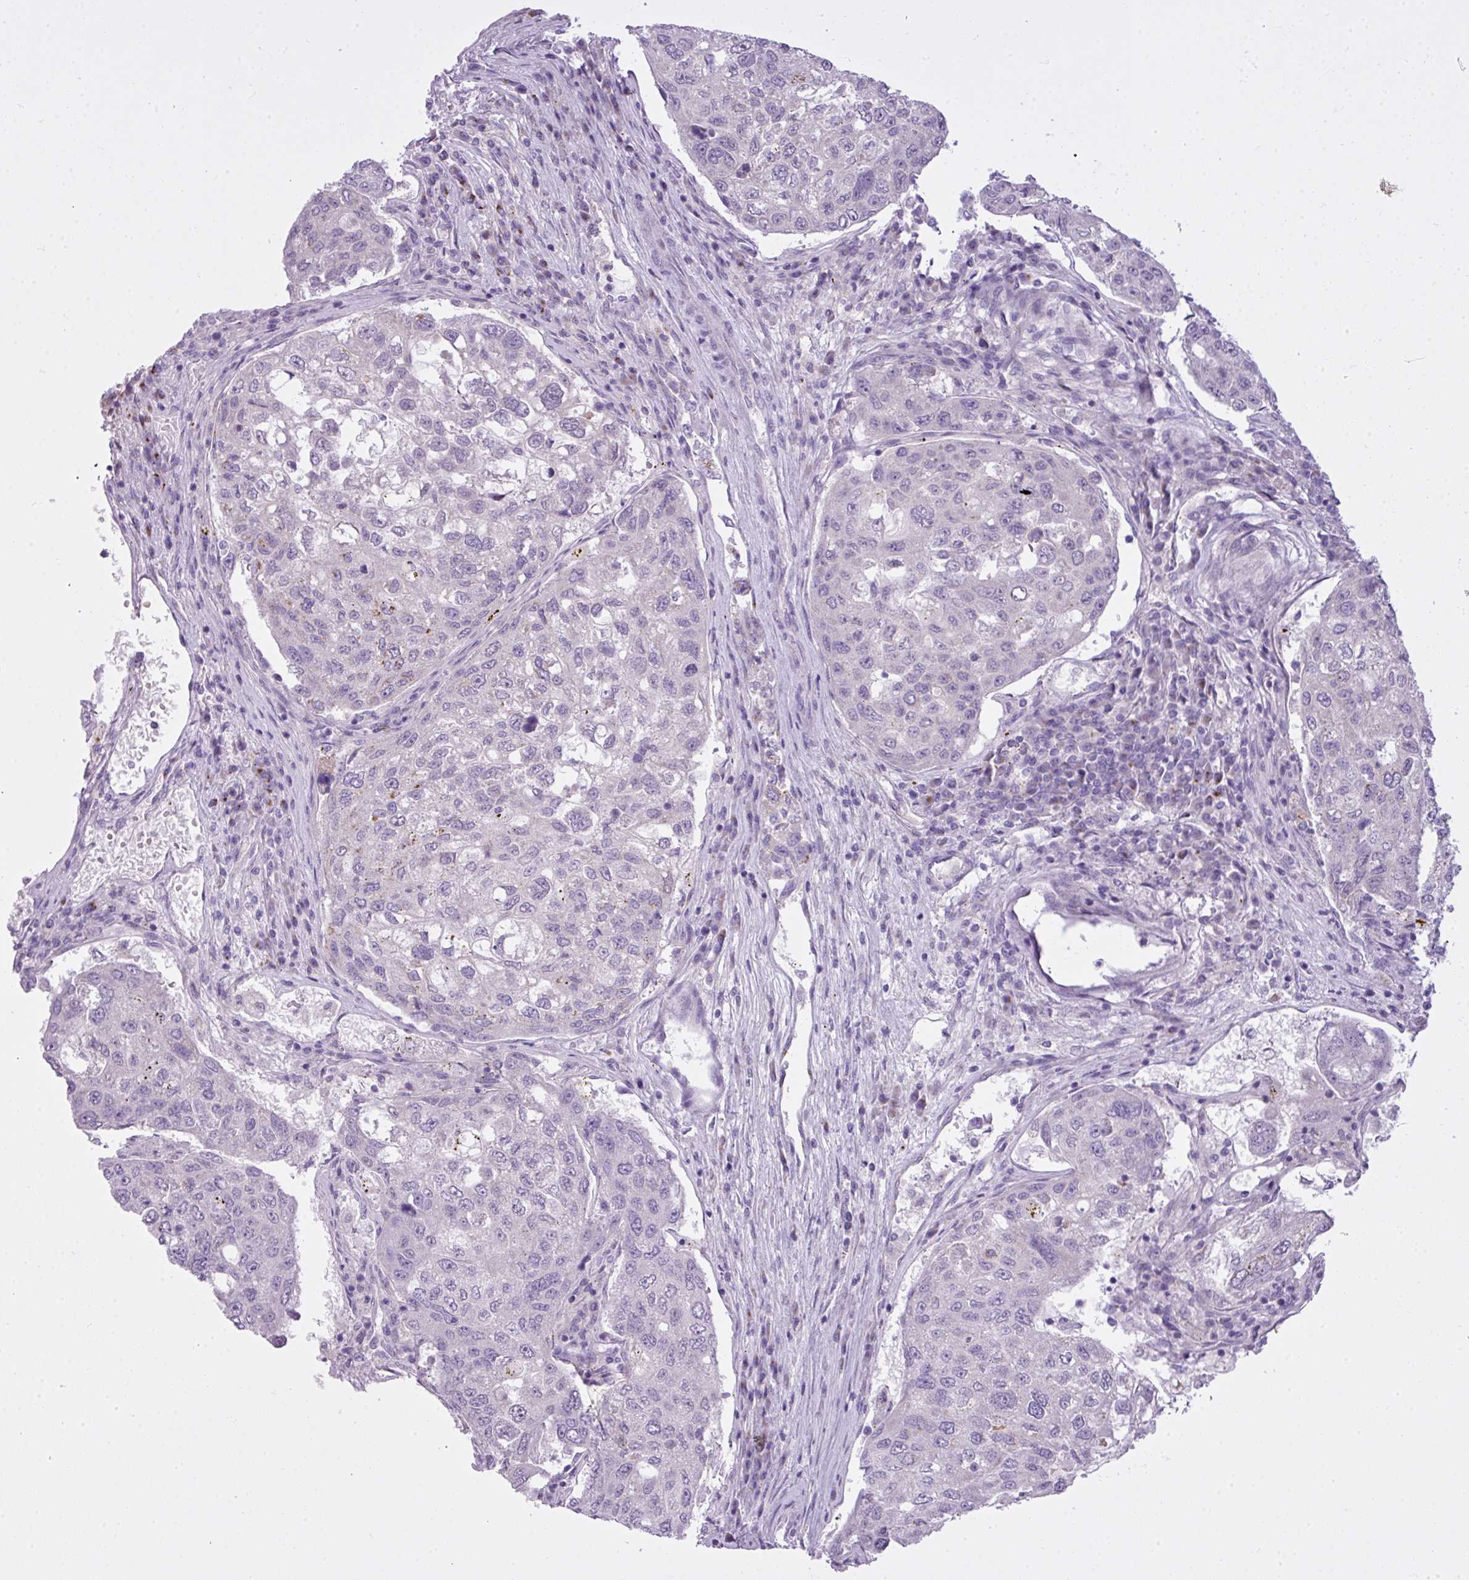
{"staining": {"intensity": "negative", "quantity": "none", "location": "none"}, "tissue": "urothelial cancer", "cell_type": "Tumor cells", "image_type": "cancer", "snomed": [{"axis": "morphology", "description": "Urothelial carcinoma, High grade"}, {"axis": "topography", "description": "Lymph node"}, {"axis": "topography", "description": "Urinary bladder"}], "caption": "High power microscopy micrograph of an immunohistochemistry (IHC) image of high-grade urothelial carcinoma, revealing no significant positivity in tumor cells. (Brightfield microscopy of DAB (3,3'-diaminobenzidine) IHC at high magnification).", "gene": "FAM43A", "patient": {"sex": "male", "age": 51}}